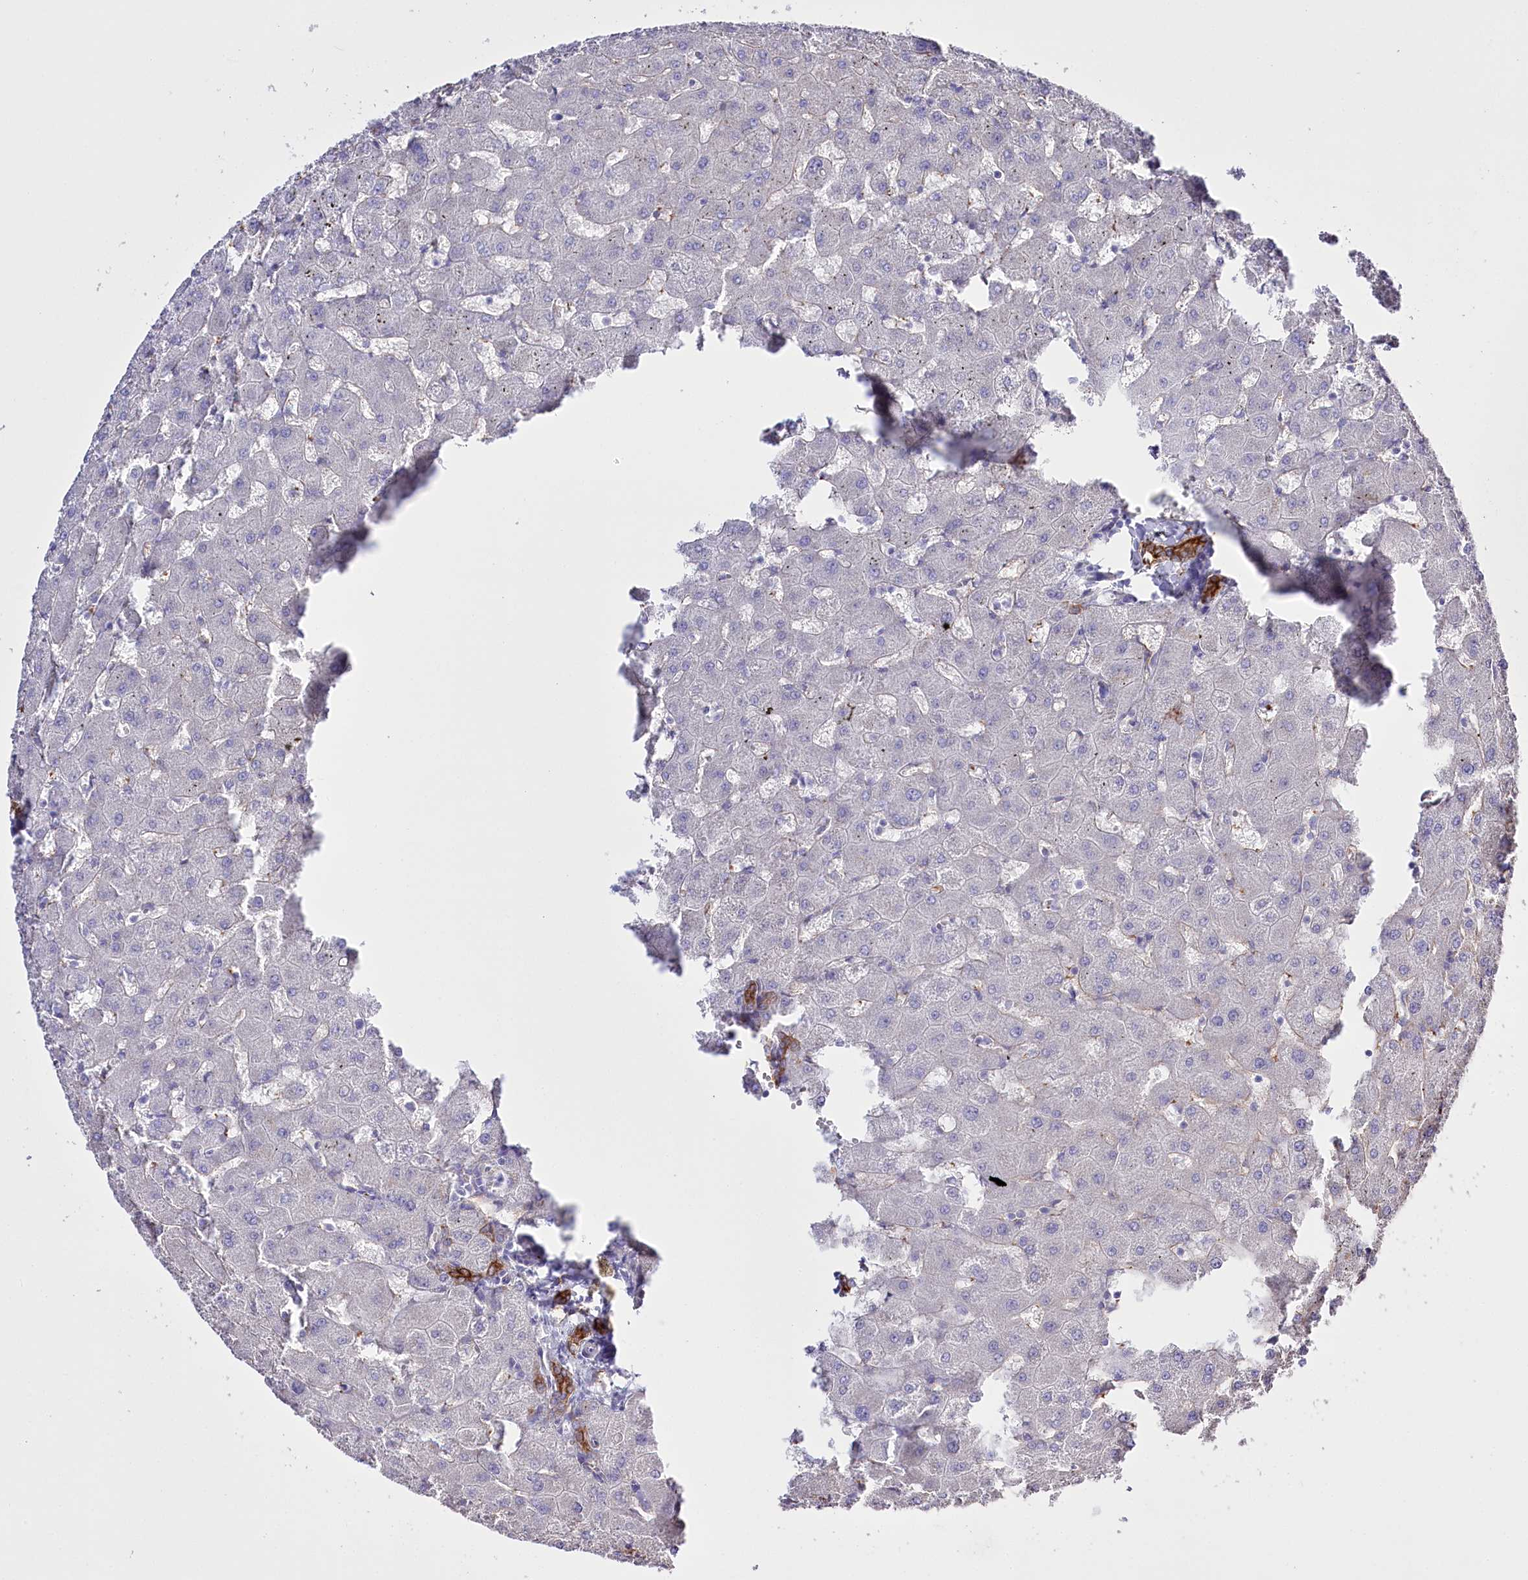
{"staining": {"intensity": "strong", "quantity": ">75%", "location": "cytoplasmic/membranous"}, "tissue": "liver", "cell_type": "Cholangiocytes", "image_type": "normal", "snomed": [{"axis": "morphology", "description": "Normal tissue, NOS"}, {"axis": "topography", "description": "Liver"}], "caption": "This image displays immunohistochemistry (IHC) staining of normal human liver, with high strong cytoplasmic/membranous expression in about >75% of cholangiocytes.", "gene": "SLC39A10", "patient": {"sex": "female", "age": 63}}